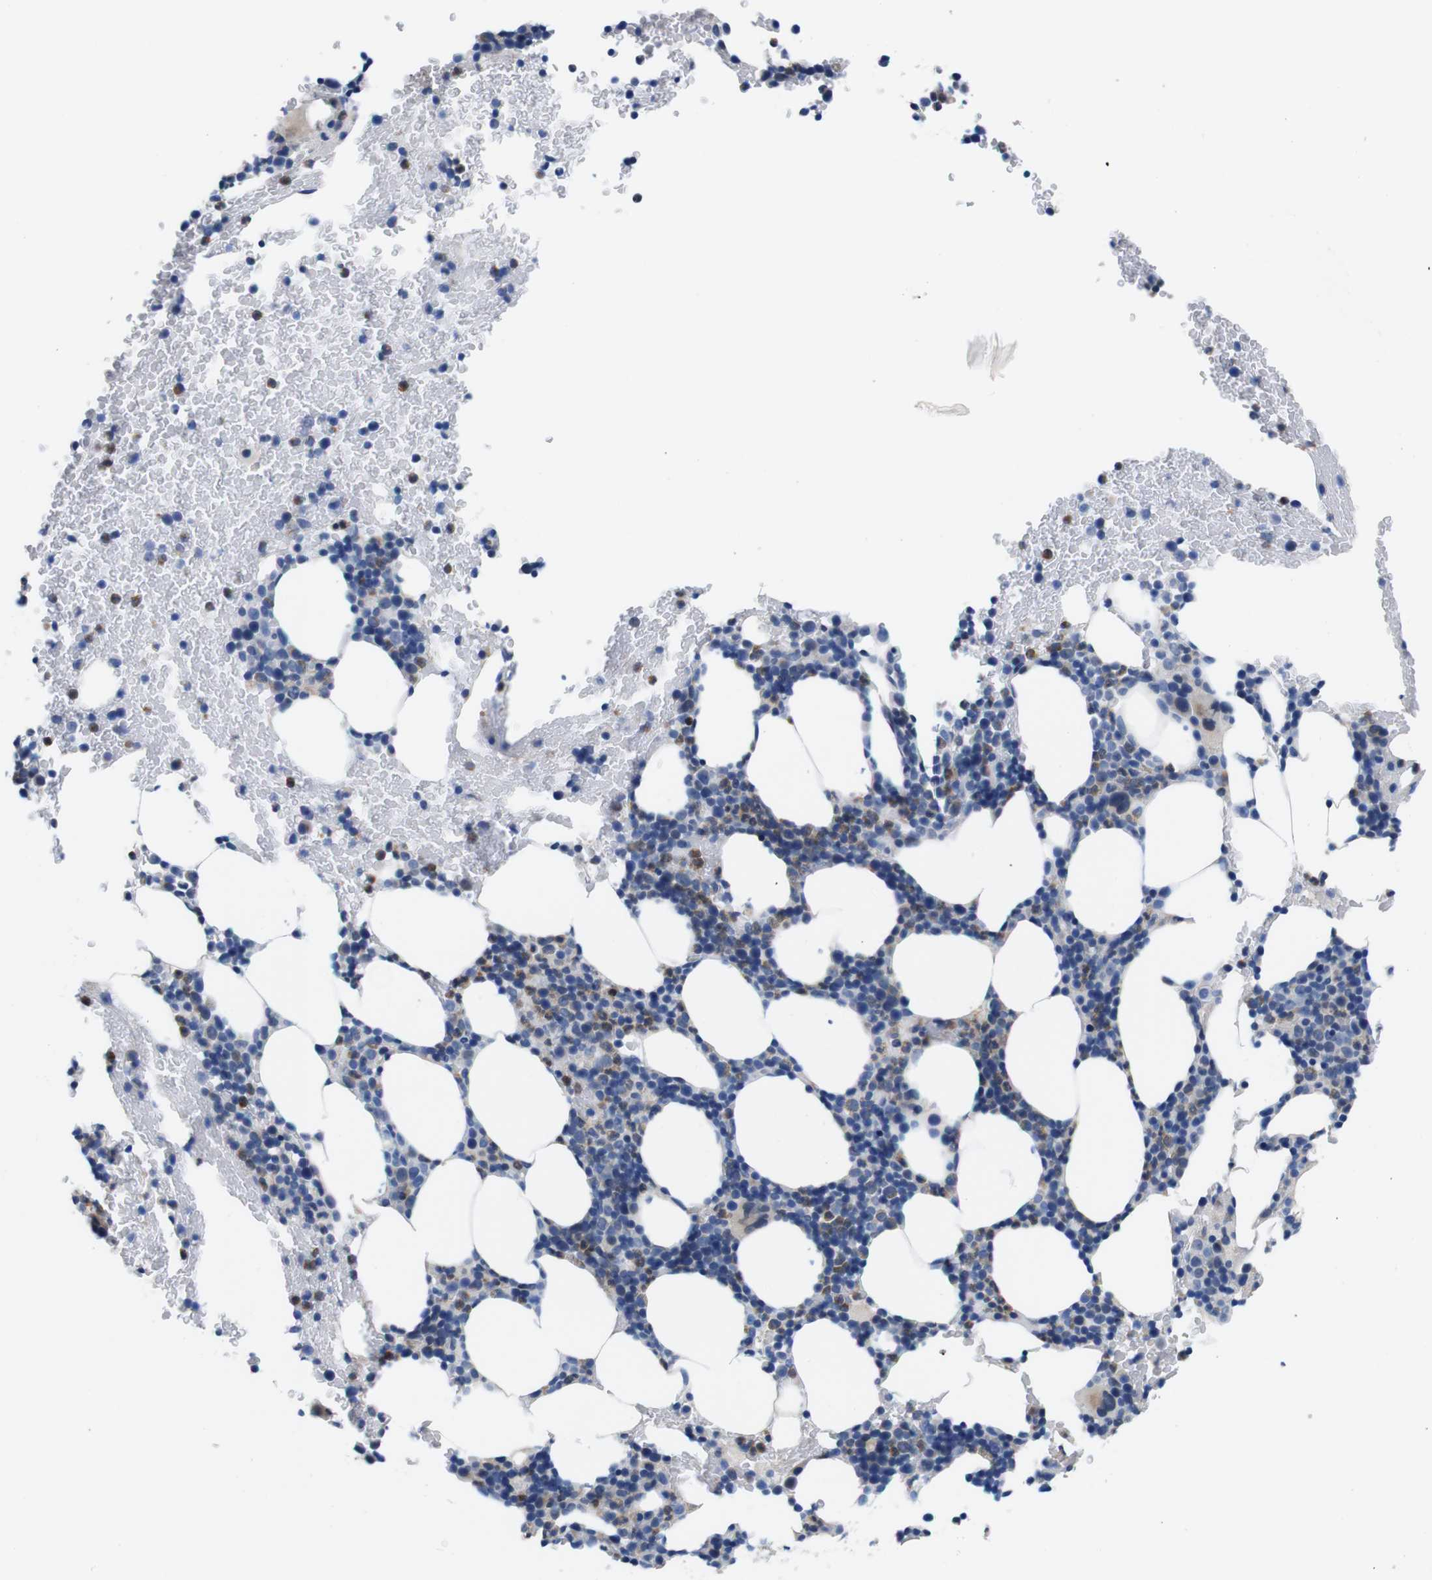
{"staining": {"intensity": "moderate", "quantity": "<25%", "location": "cytoplasmic/membranous"}, "tissue": "bone marrow", "cell_type": "Hematopoietic cells", "image_type": "normal", "snomed": [{"axis": "morphology", "description": "Normal tissue, NOS"}, {"axis": "morphology", "description": "Inflammation, NOS"}, {"axis": "topography", "description": "Bone marrow"}], "caption": "Hematopoietic cells reveal low levels of moderate cytoplasmic/membranous staining in approximately <25% of cells in unremarkable bone marrow. (DAB = brown stain, brightfield microscopy at high magnification).", "gene": "C1RL", "patient": {"sex": "female", "age": 70}}